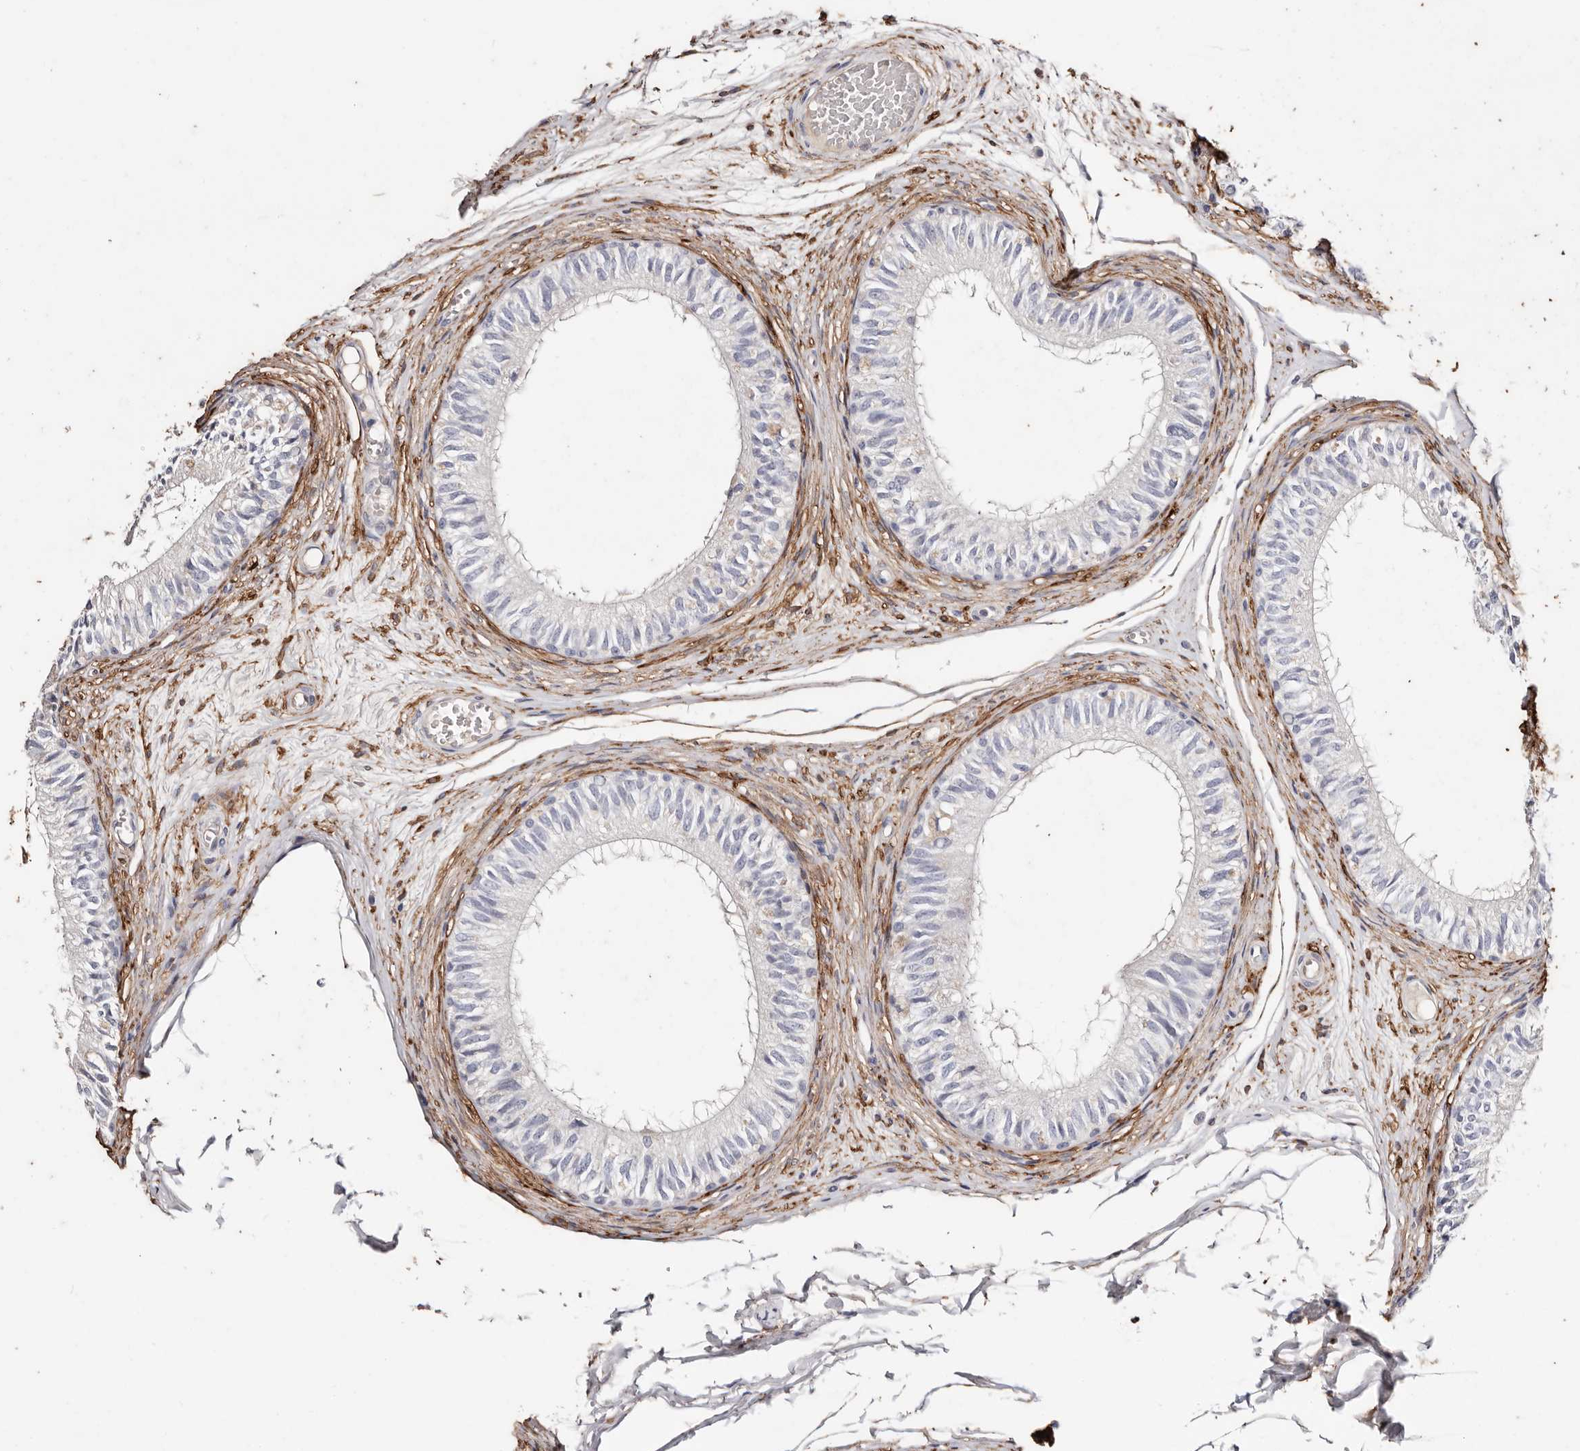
{"staining": {"intensity": "negative", "quantity": "none", "location": "none"}, "tissue": "epididymis", "cell_type": "Glandular cells", "image_type": "normal", "snomed": [{"axis": "morphology", "description": "Normal tissue, NOS"}, {"axis": "morphology", "description": "Seminoma in situ"}, {"axis": "topography", "description": "Testis"}, {"axis": "topography", "description": "Epididymis"}], "caption": "Immunohistochemical staining of benign human epididymis demonstrates no significant expression in glandular cells. (DAB (3,3'-diaminobenzidine) IHC with hematoxylin counter stain).", "gene": "TGM2", "patient": {"sex": "male", "age": 28}}